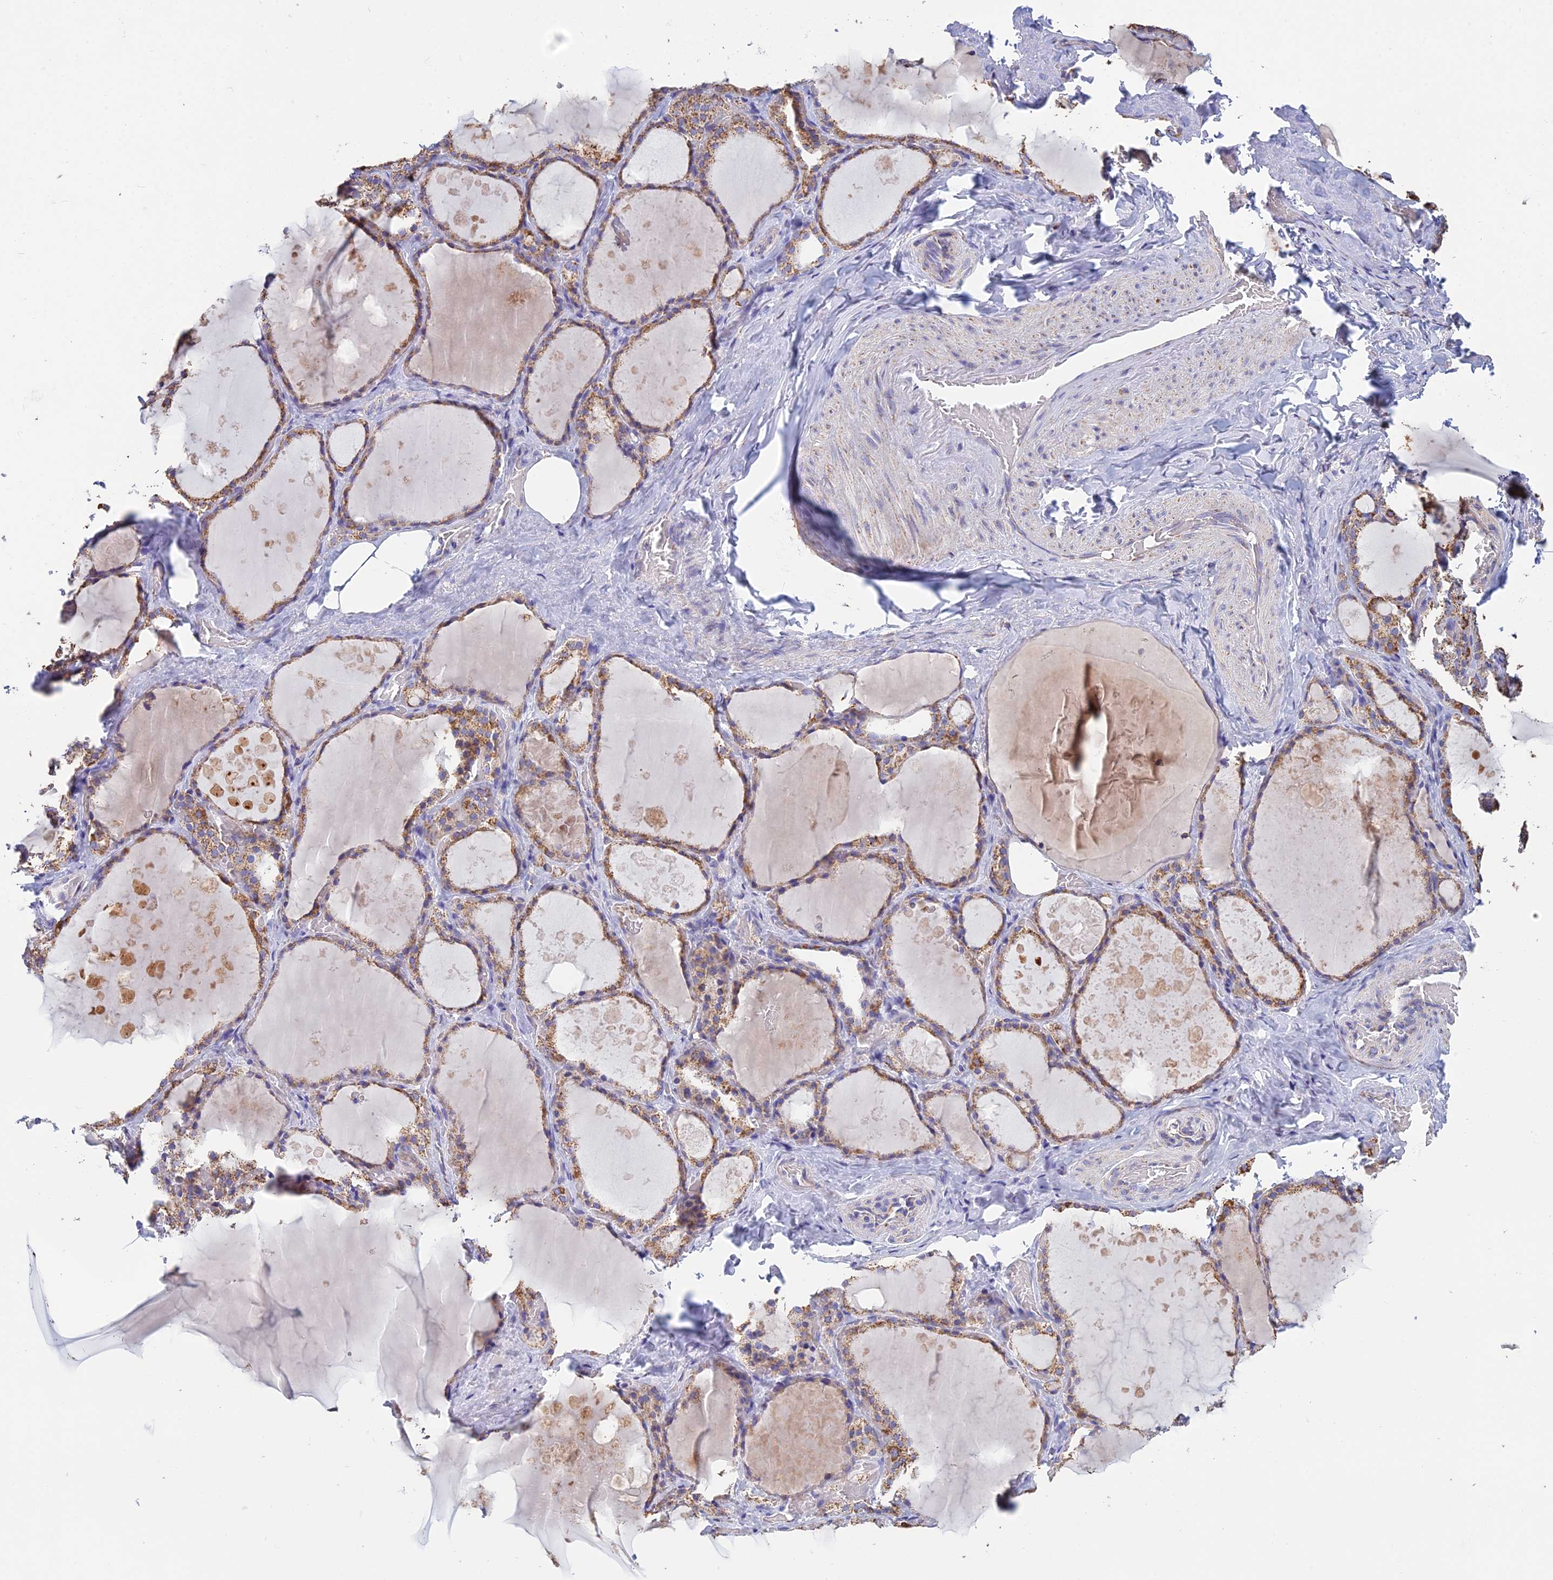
{"staining": {"intensity": "moderate", "quantity": ">75%", "location": "cytoplasmic/membranous"}, "tissue": "thyroid gland", "cell_type": "Glandular cells", "image_type": "normal", "snomed": [{"axis": "morphology", "description": "Normal tissue, NOS"}, {"axis": "topography", "description": "Thyroid gland"}], "caption": "Immunohistochemical staining of benign thyroid gland reveals >75% levels of moderate cytoplasmic/membranous protein expression in about >75% of glandular cells.", "gene": "OR2W3", "patient": {"sex": "male", "age": 61}}